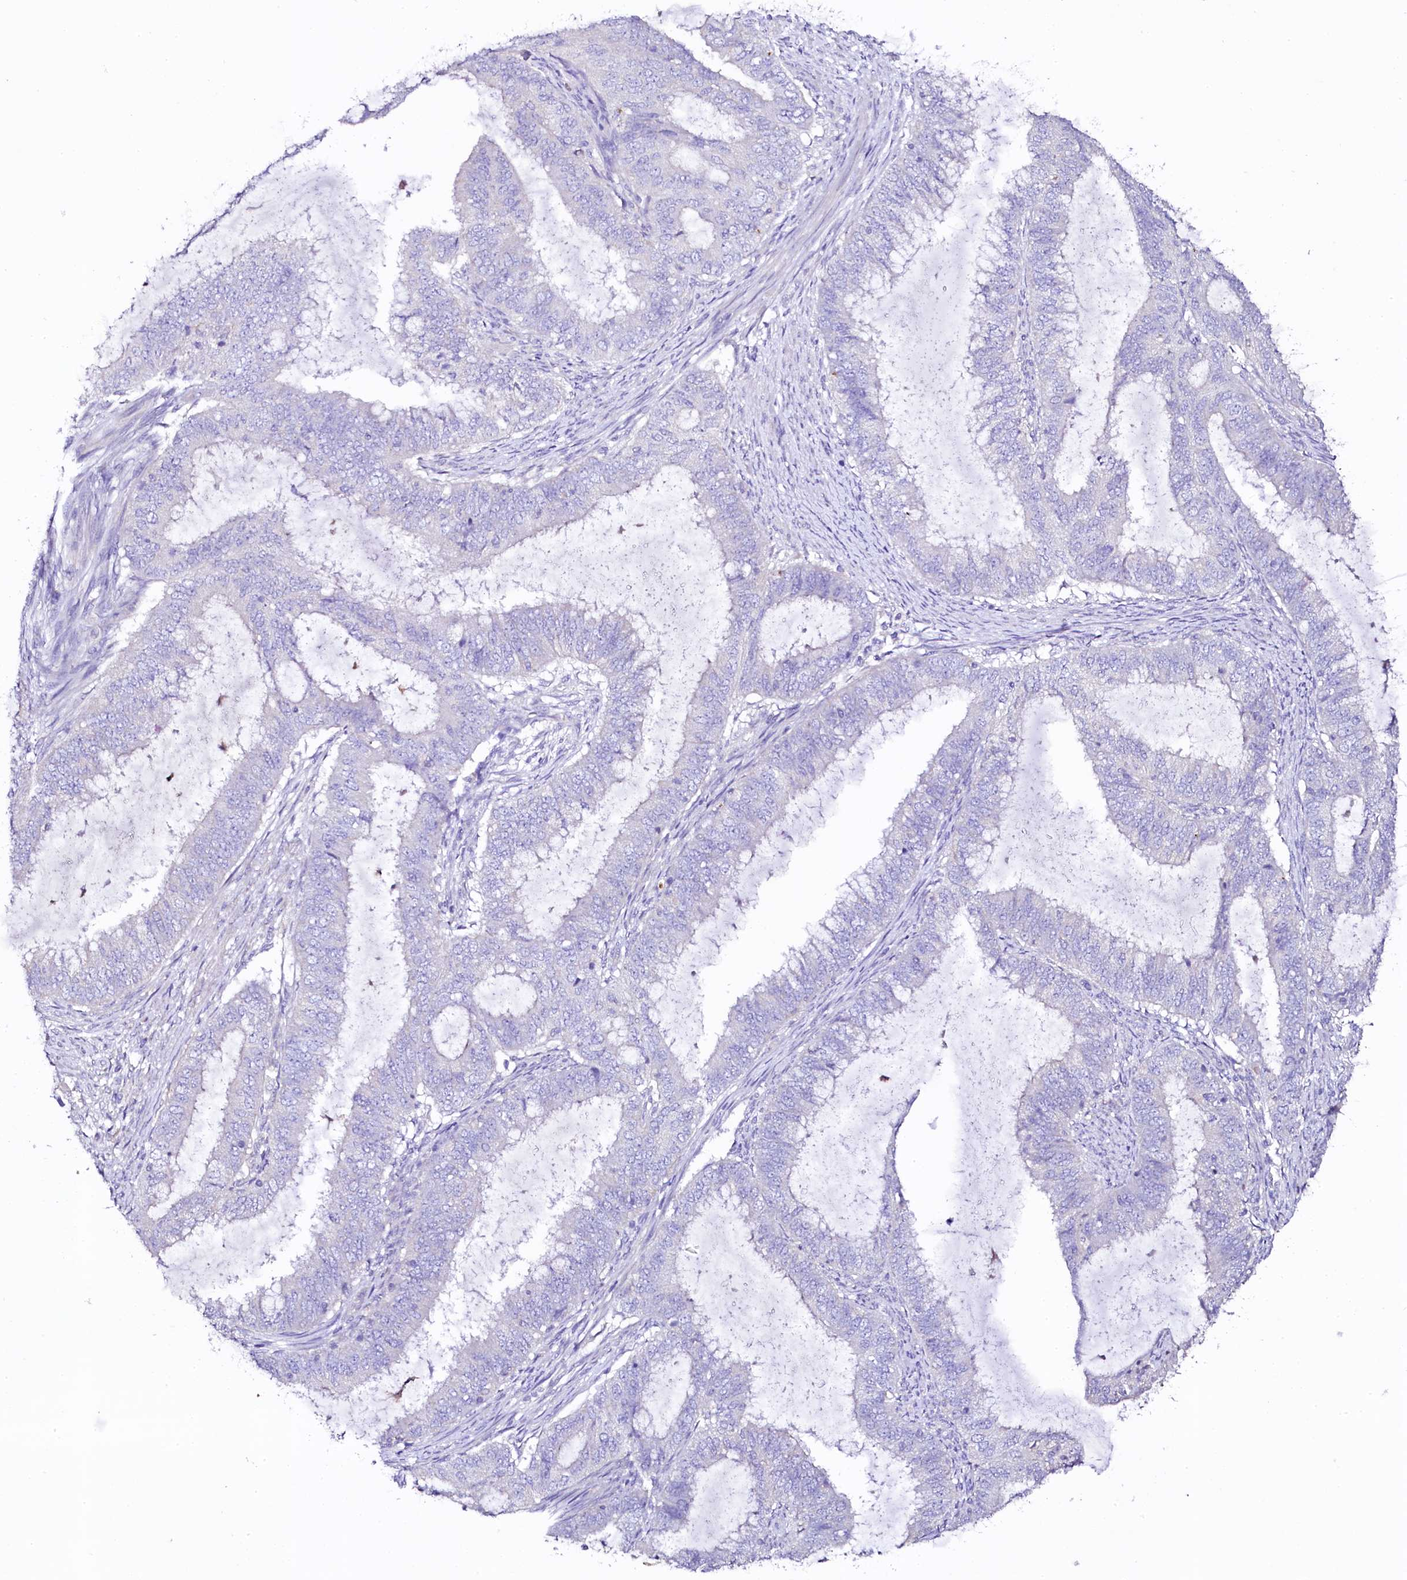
{"staining": {"intensity": "negative", "quantity": "none", "location": "none"}, "tissue": "endometrial cancer", "cell_type": "Tumor cells", "image_type": "cancer", "snomed": [{"axis": "morphology", "description": "Adenocarcinoma, NOS"}, {"axis": "topography", "description": "Endometrium"}], "caption": "There is no significant expression in tumor cells of endometrial cancer (adenocarcinoma). Brightfield microscopy of immunohistochemistry stained with DAB (3,3'-diaminobenzidine) (brown) and hematoxylin (blue), captured at high magnification.", "gene": "NAA16", "patient": {"sex": "female", "age": 51}}